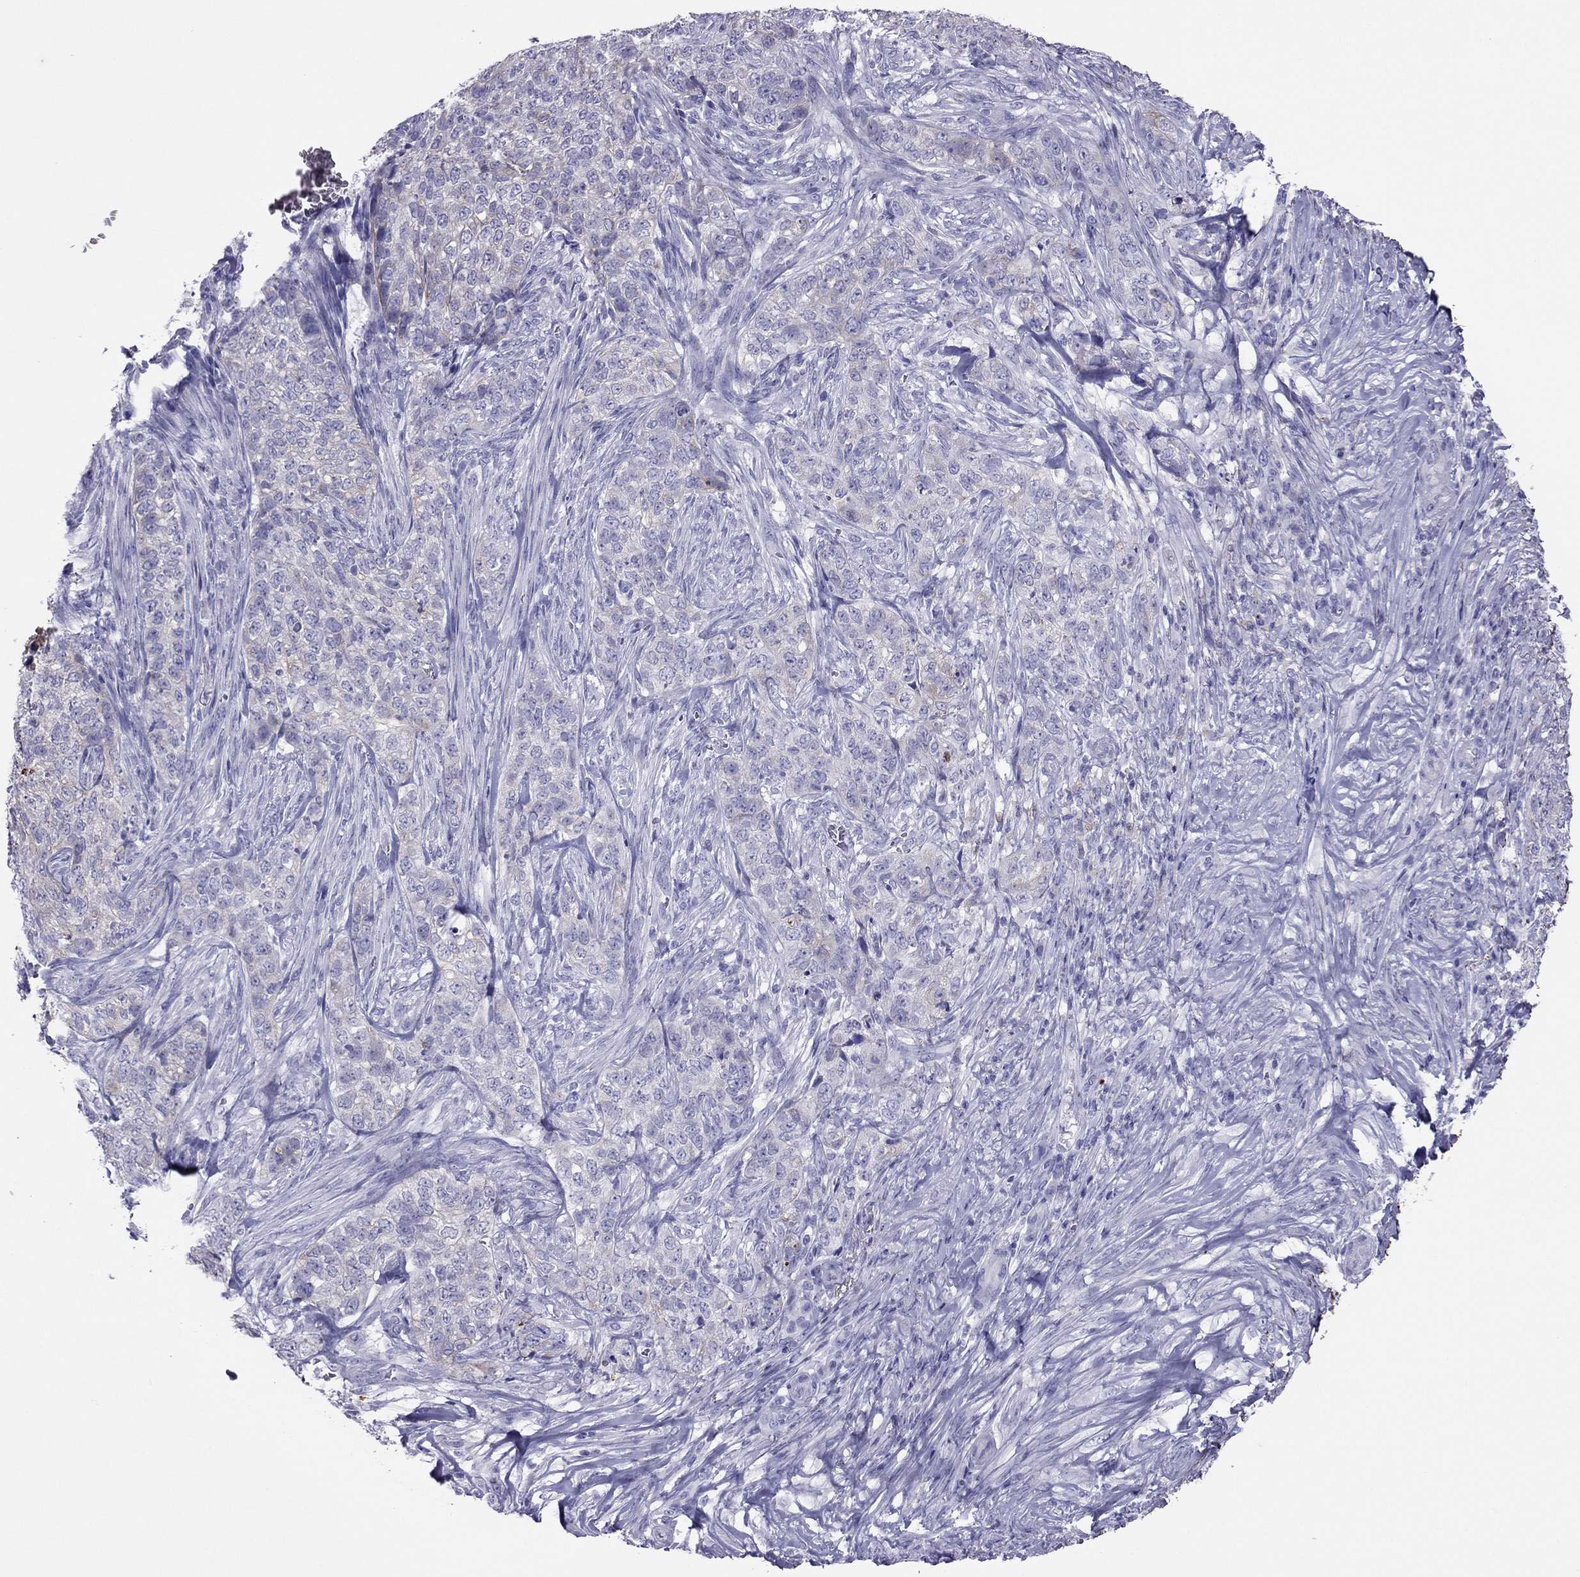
{"staining": {"intensity": "negative", "quantity": "none", "location": "none"}, "tissue": "skin cancer", "cell_type": "Tumor cells", "image_type": "cancer", "snomed": [{"axis": "morphology", "description": "Basal cell carcinoma"}, {"axis": "topography", "description": "Skin"}], "caption": "A histopathology image of skin cancer stained for a protein shows no brown staining in tumor cells. (Brightfield microscopy of DAB immunohistochemistry (IHC) at high magnification).", "gene": "MAEL", "patient": {"sex": "female", "age": 69}}